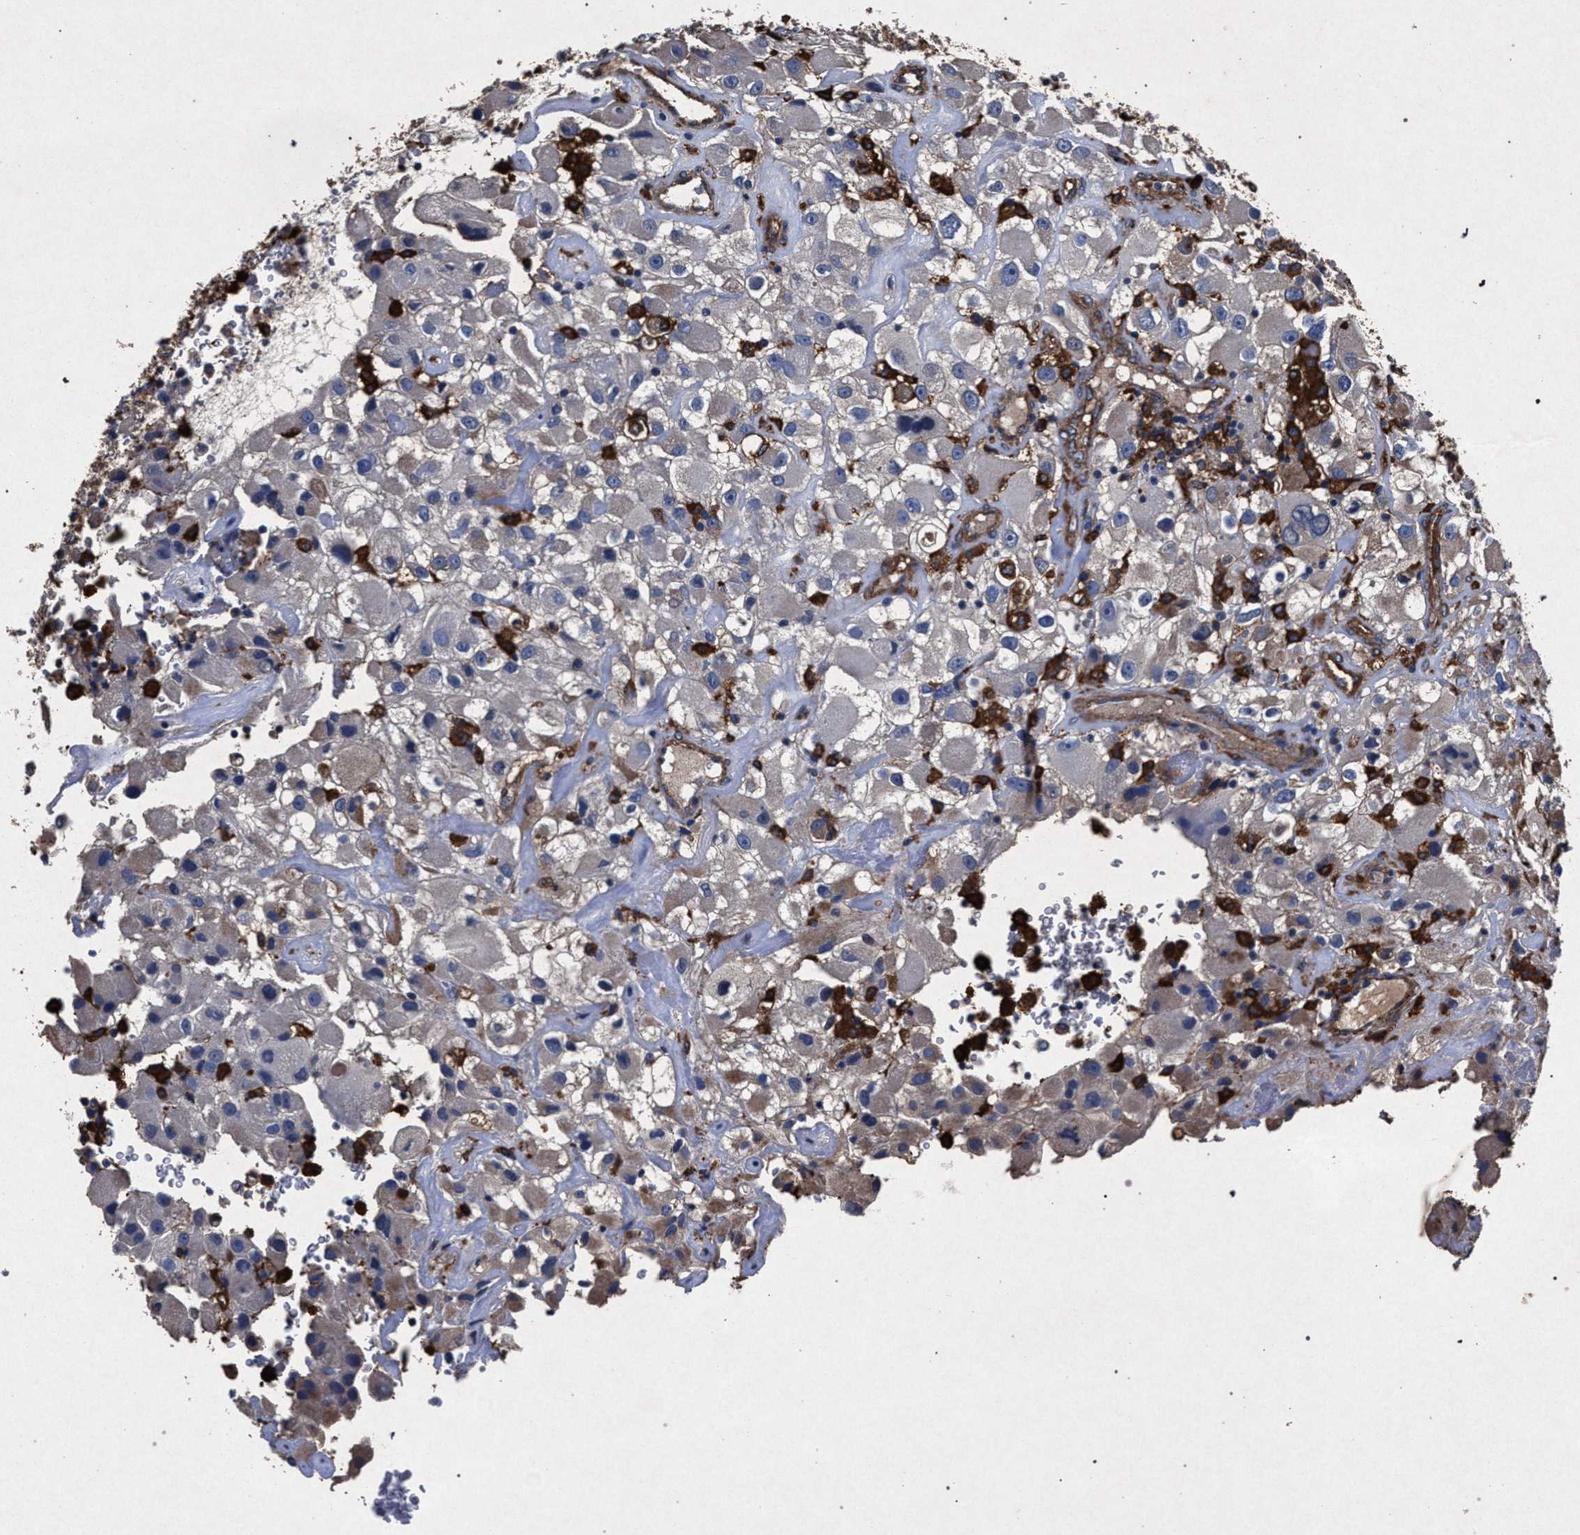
{"staining": {"intensity": "negative", "quantity": "none", "location": "none"}, "tissue": "renal cancer", "cell_type": "Tumor cells", "image_type": "cancer", "snomed": [{"axis": "morphology", "description": "Adenocarcinoma, NOS"}, {"axis": "topography", "description": "Kidney"}], "caption": "Protein analysis of renal cancer (adenocarcinoma) shows no significant positivity in tumor cells.", "gene": "MARCKS", "patient": {"sex": "female", "age": 52}}